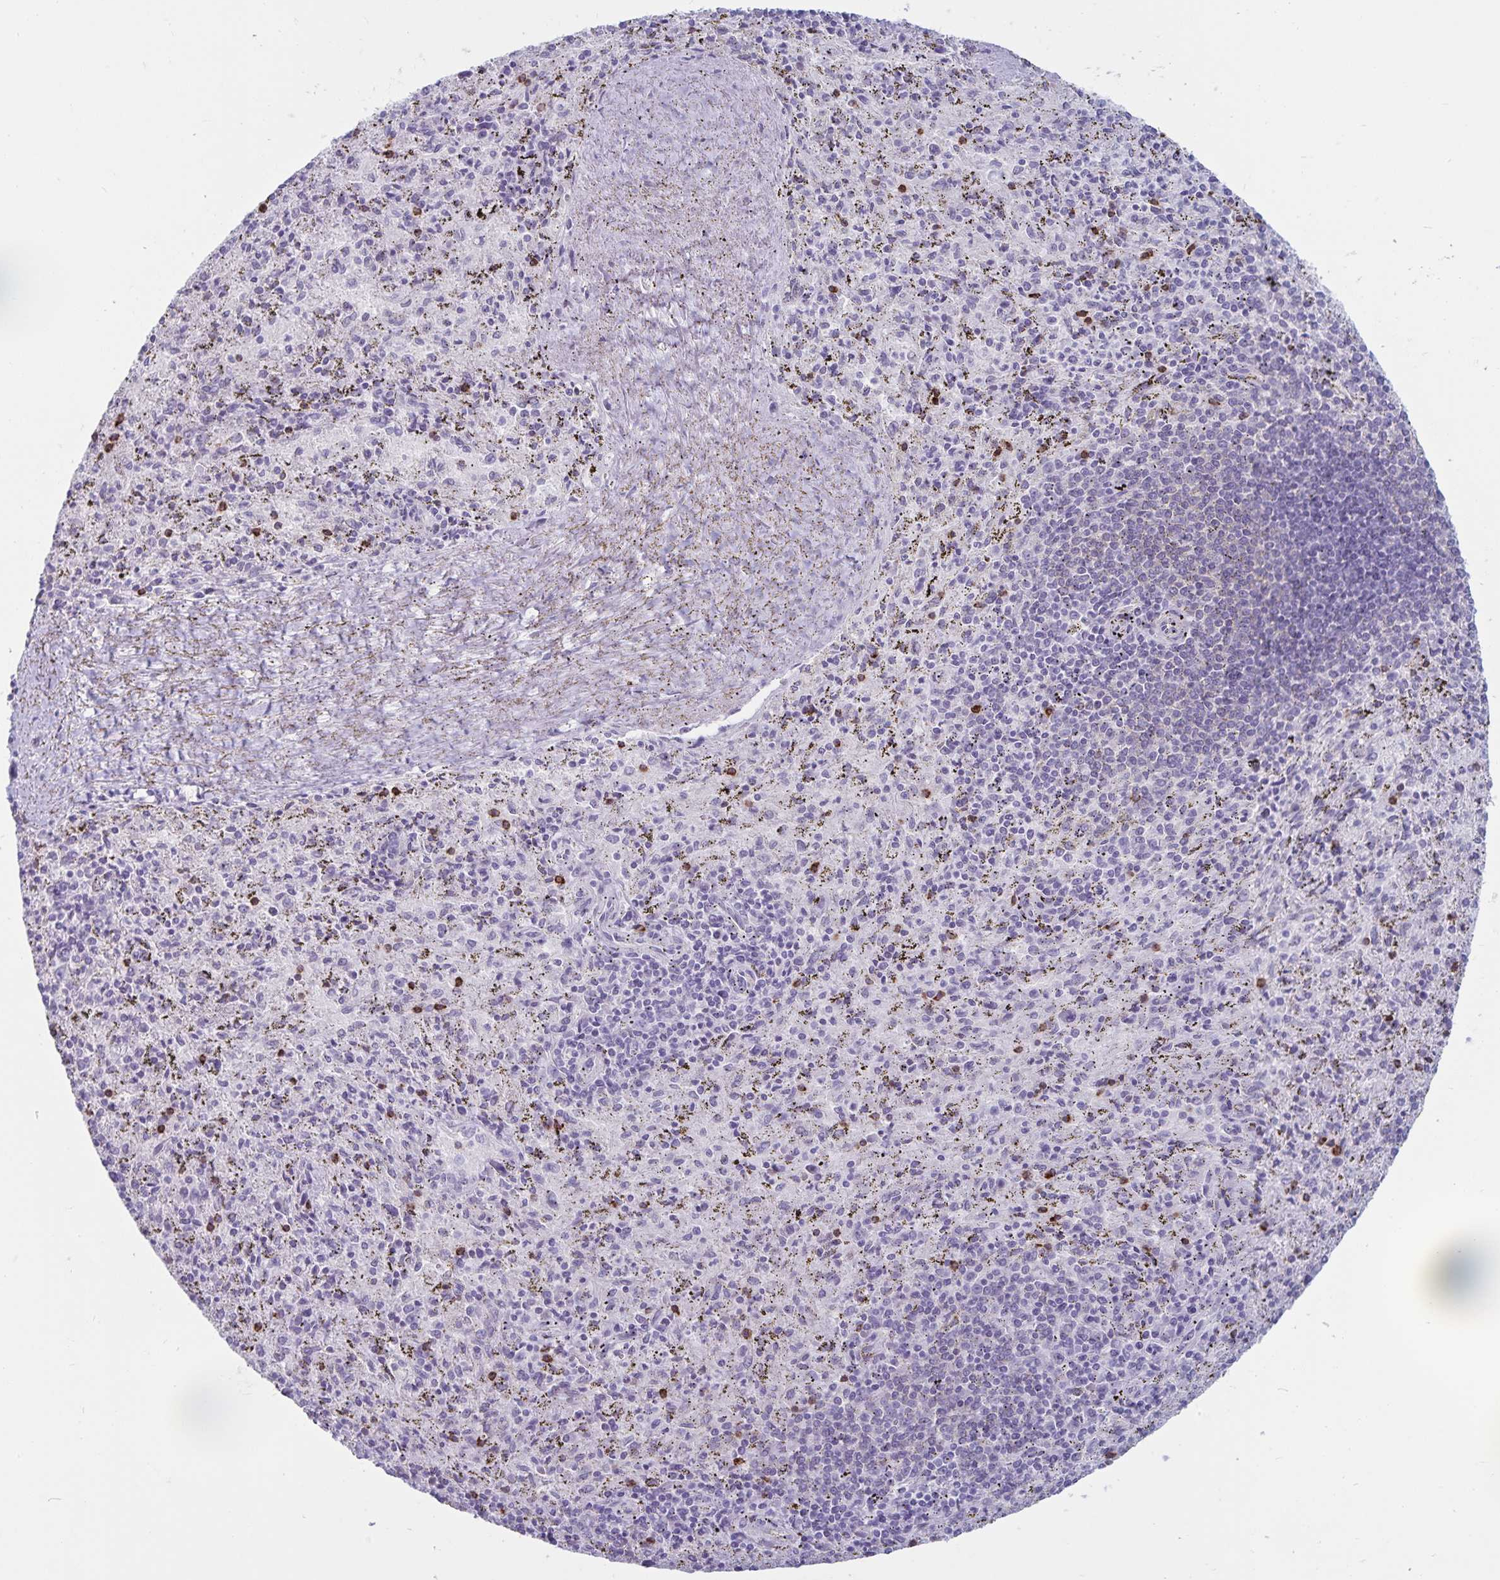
{"staining": {"intensity": "moderate", "quantity": "<25%", "location": "cytoplasmic/membranous"}, "tissue": "spleen", "cell_type": "Cells in red pulp", "image_type": "normal", "snomed": [{"axis": "morphology", "description": "Normal tissue, NOS"}, {"axis": "topography", "description": "Spleen"}], "caption": "Protein expression analysis of unremarkable human spleen reveals moderate cytoplasmic/membranous staining in about <25% of cells in red pulp. The staining was performed using DAB to visualize the protein expression in brown, while the nuclei were stained in blue with hematoxylin (Magnification: 20x).", "gene": "GNLY", "patient": {"sex": "male", "age": 57}}